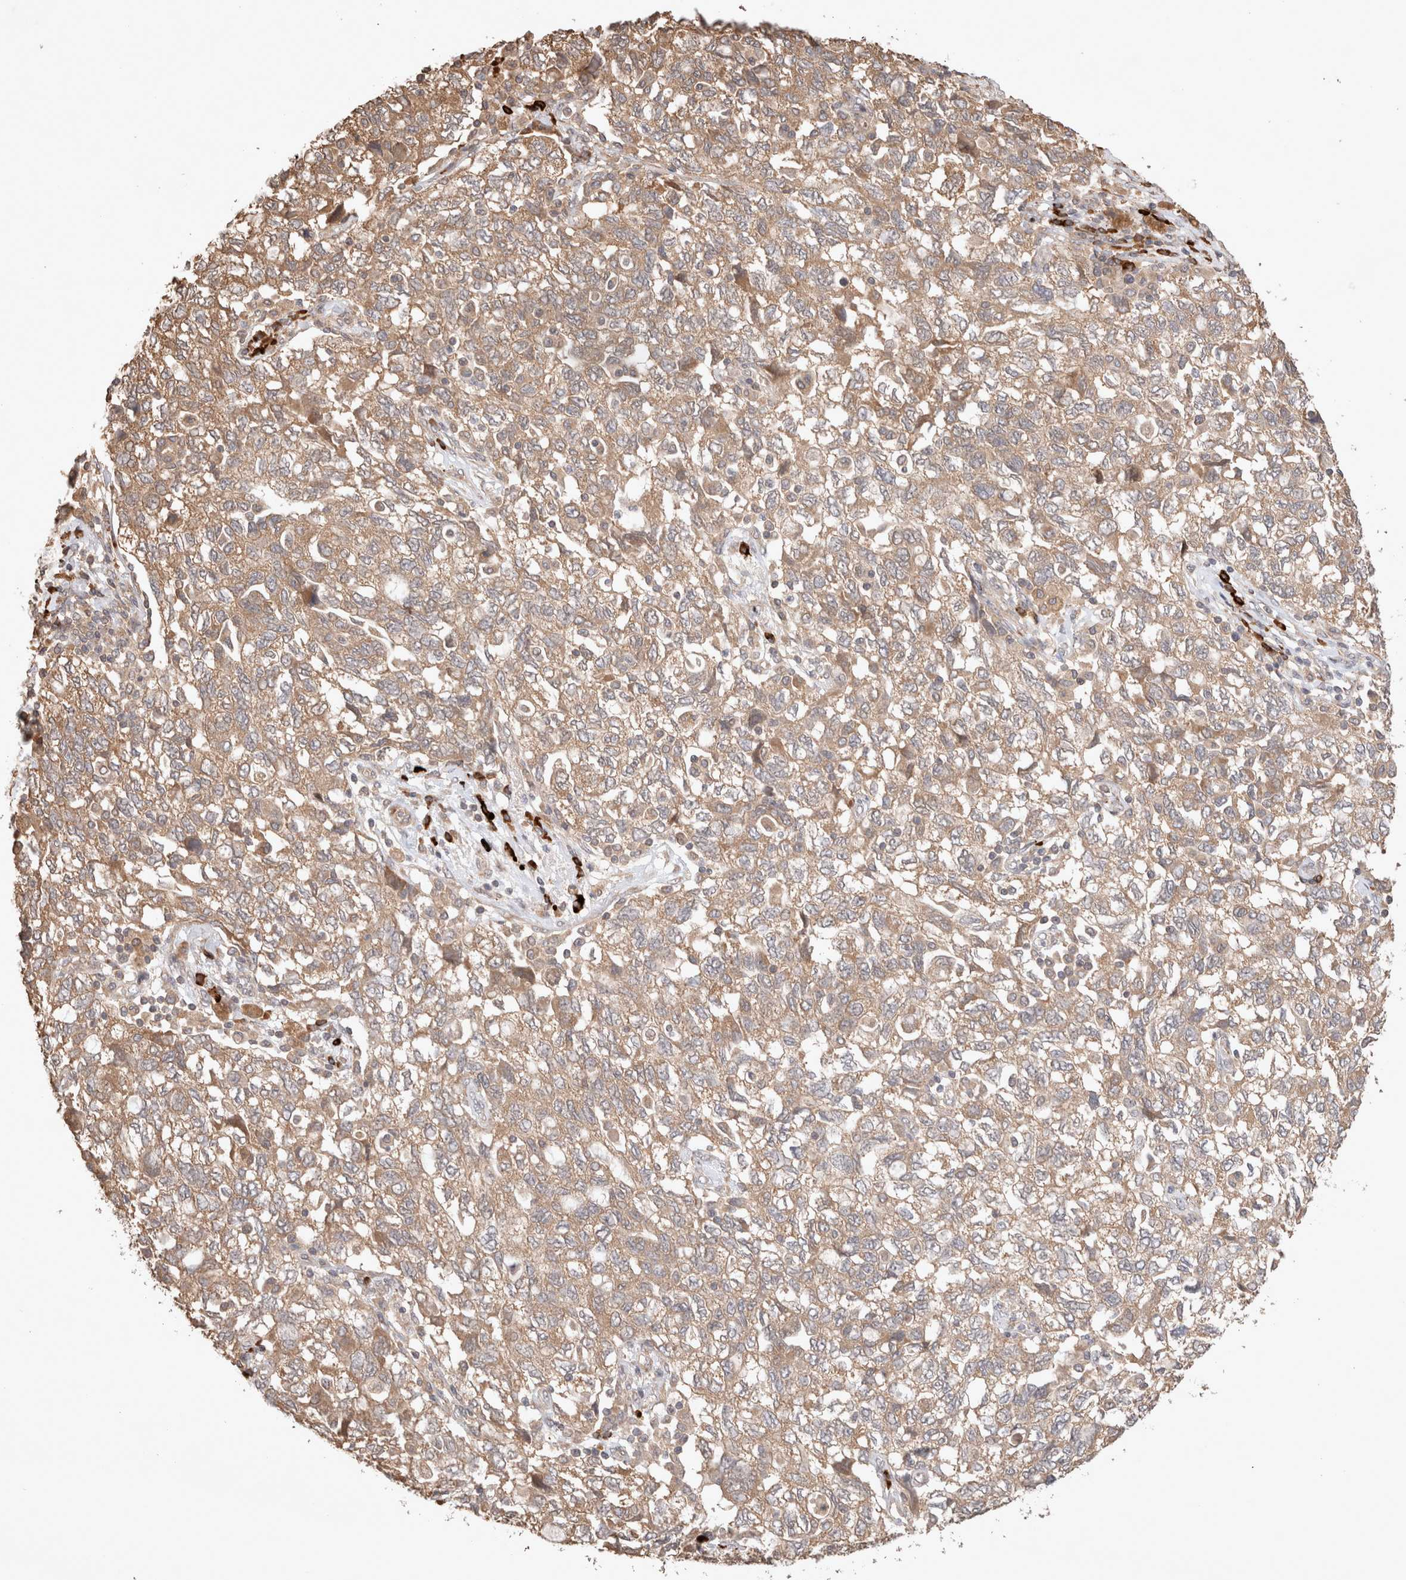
{"staining": {"intensity": "moderate", "quantity": ">75%", "location": "cytoplasmic/membranous"}, "tissue": "ovarian cancer", "cell_type": "Tumor cells", "image_type": "cancer", "snomed": [{"axis": "morphology", "description": "Carcinoma, NOS"}, {"axis": "morphology", "description": "Cystadenocarcinoma, serous, NOS"}, {"axis": "topography", "description": "Ovary"}], "caption": "Protein expression analysis of human ovarian serous cystadenocarcinoma reveals moderate cytoplasmic/membranous positivity in about >75% of tumor cells.", "gene": "HROB", "patient": {"sex": "female", "age": 69}}